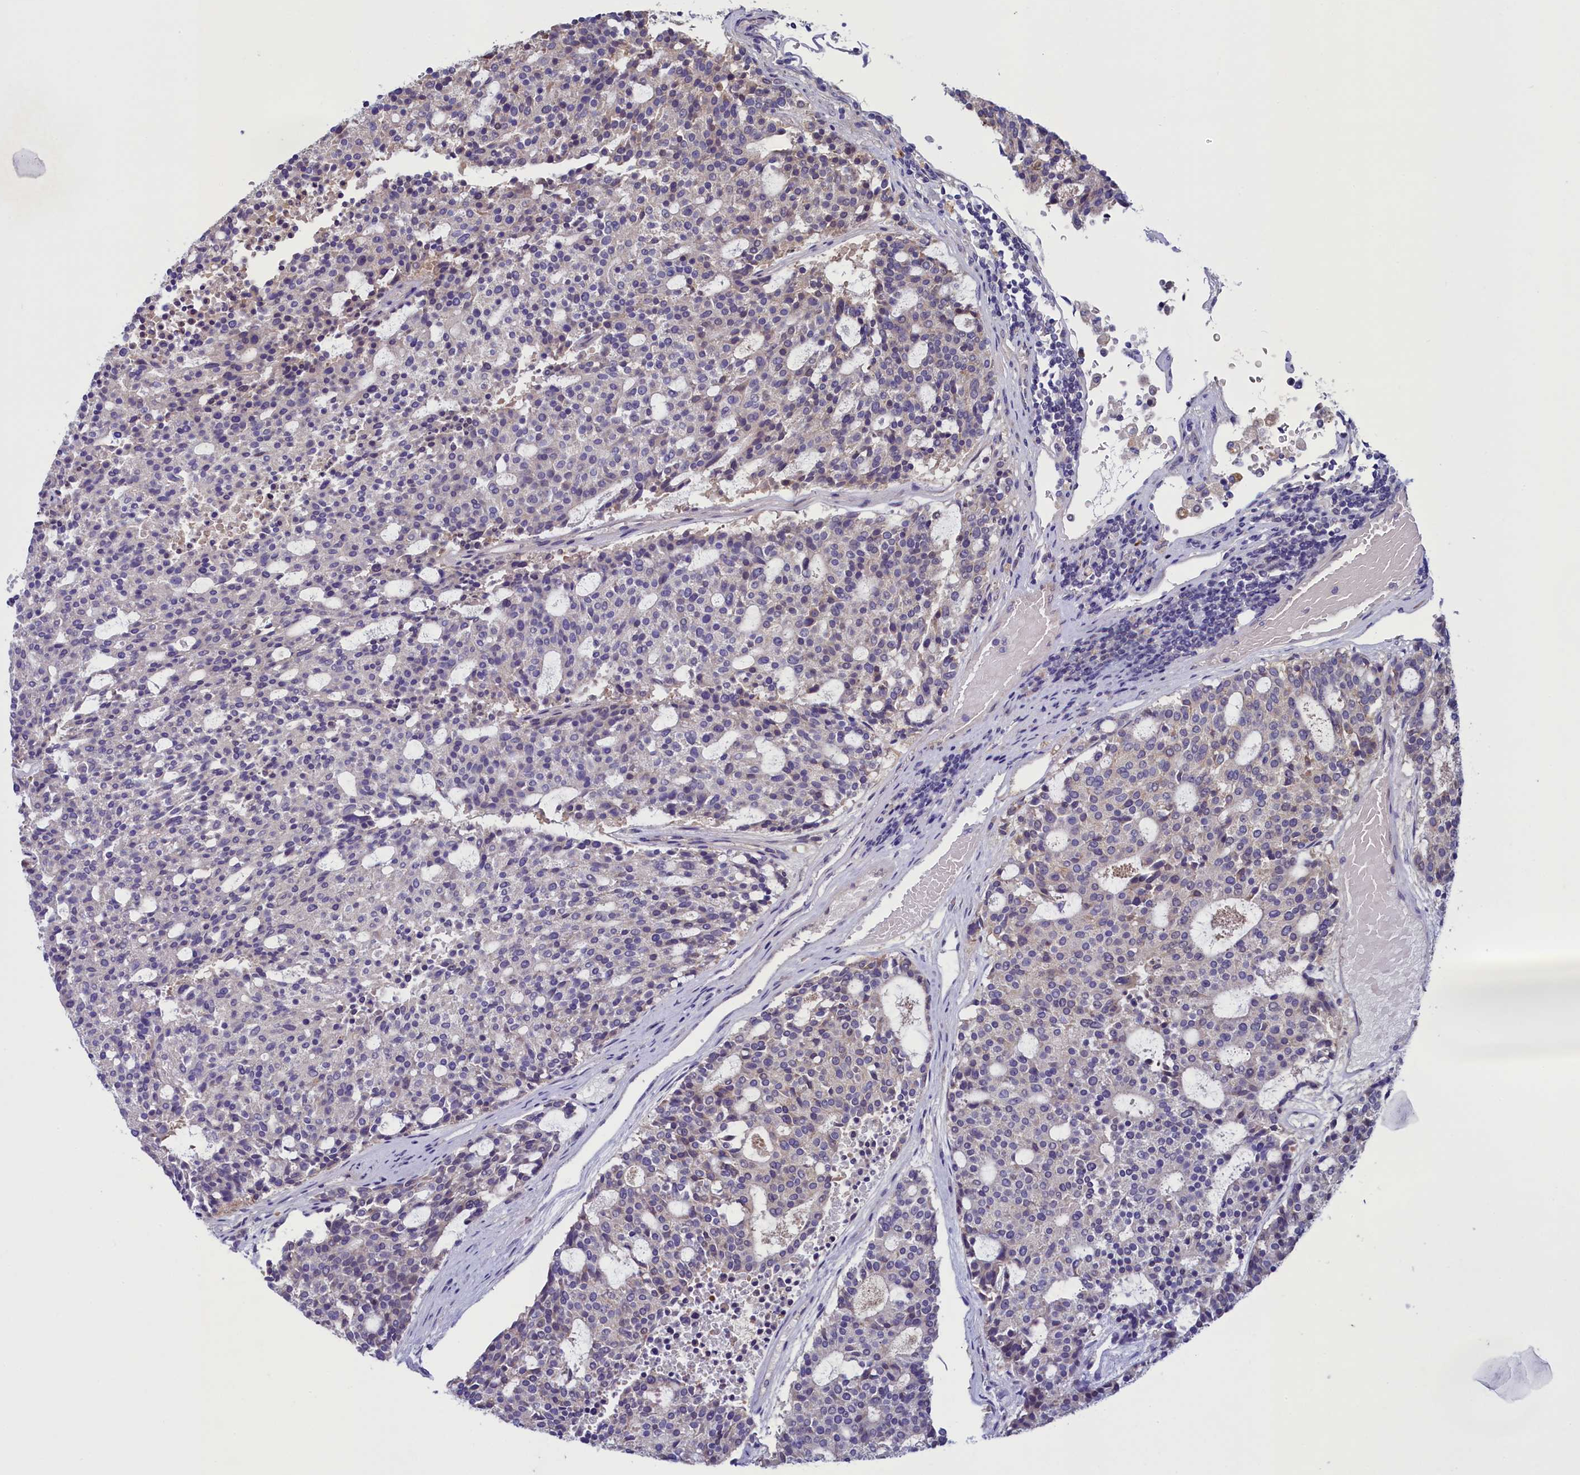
{"staining": {"intensity": "negative", "quantity": "none", "location": "none"}, "tissue": "carcinoid", "cell_type": "Tumor cells", "image_type": "cancer", "snomed": [{"axis": "morphology", "description": "Carcinoid, malignant, NOS"}, {"axis": "topography", "description": "Pancreas"}], "caption": "Immunohistochemistry (IHC) histopathology image of neoplastic tissue: malignant carcinoid stained with DAB shows no significant protein staining in tumor cells.", "gene": "FLYWCH2", "patient": {"sex": "female", "age": 54}}